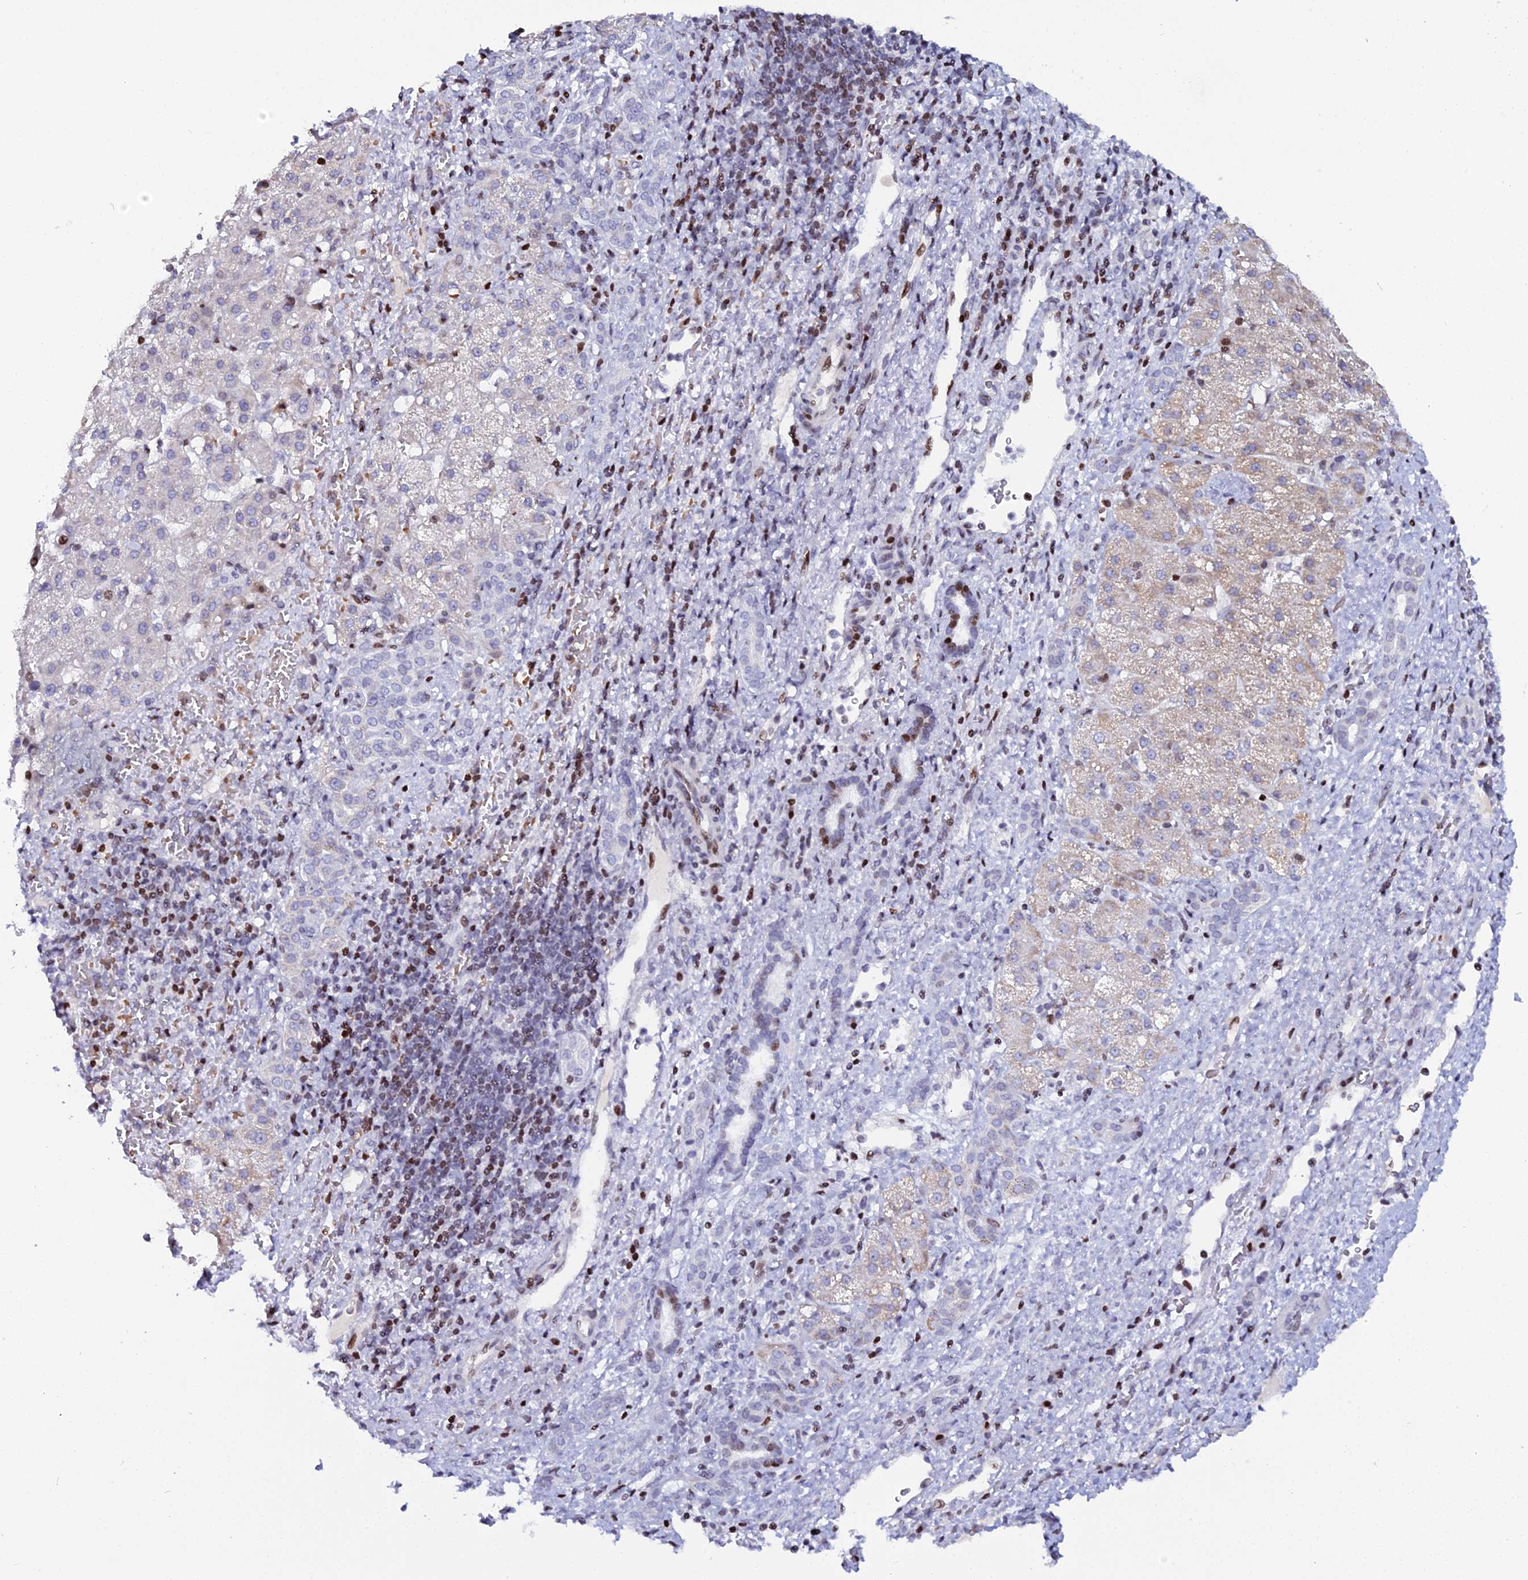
{"staining": {"intensity": "moderate", "quantity": "<25%", "location": "nuclear"}, "tissue": "liver cancer", "cell_type": "Tumor cells", "image_type": "cancer", "snomed": [{"axis": "morphology", "description": "Normal tissue, NOS"}, {"axis": "morphology", "description": "Carcinoma, Hepatocellular, NOS"}, {"axis": "topography", "description": "Liver"}], "caption": "Approximately <25% of tumor cells in hepatocellular carcinoma (liver) show moderate nuclear protein expression as visualized by brown immunohistochemical staining.", "gene": "MYNN", "patient": {"sex": "male", "age": 57}}